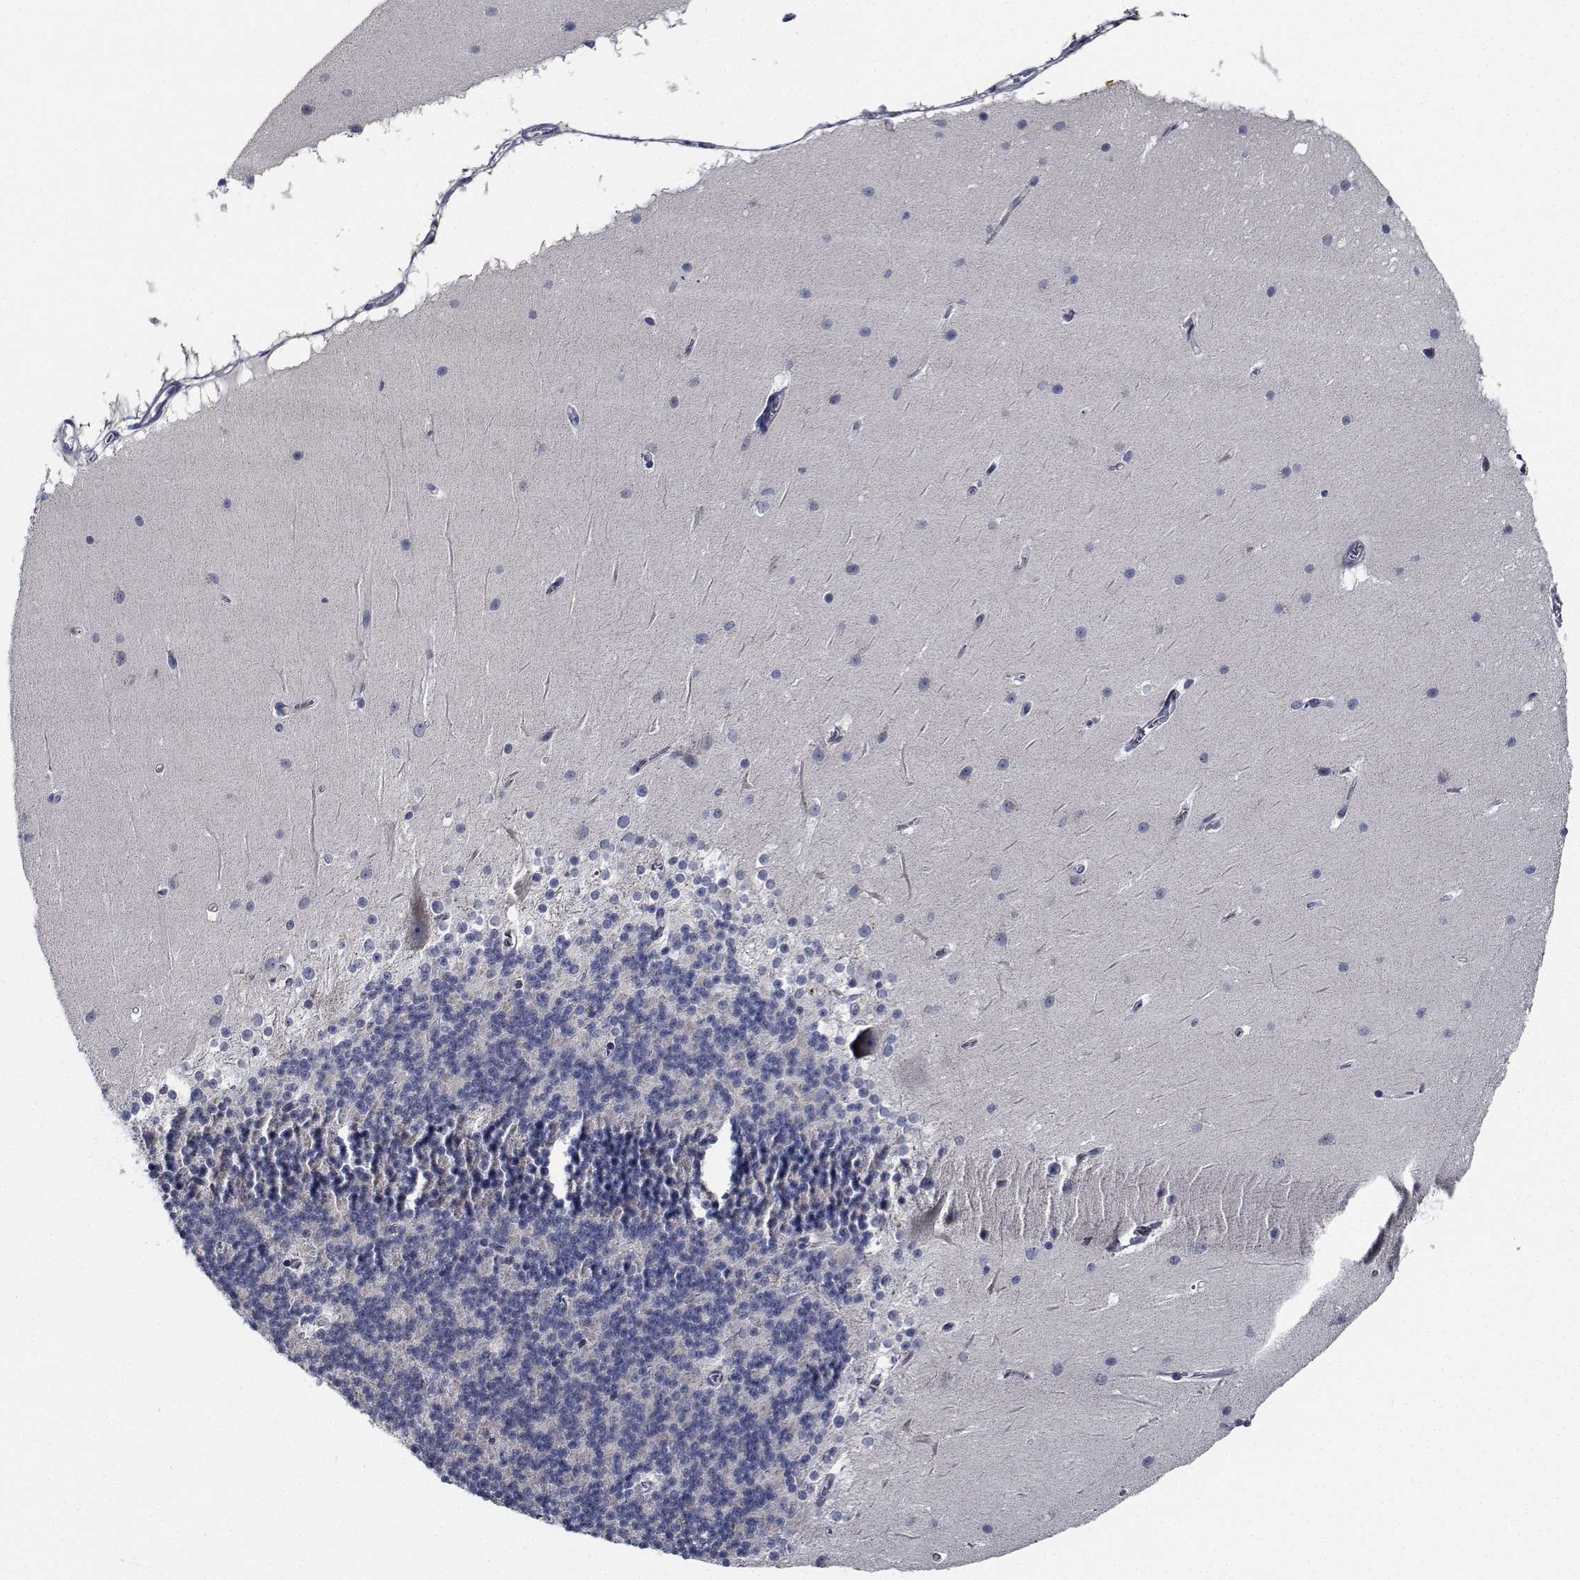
{"staining": {"intensity": "negative", "quantity": "none", "location": "none"}, "tissue": "cerebellum", "cell_type": "Cells in granular layer", "image_type": "normal", "snomed": [{"axis": "morphology", "description": "Normal tissue, NOS"}, {"axis": "topography", "description": "Cerebellum"}], "caption": "Immunohistochemical staining of normal human cerebellum demonstrates no significant expression in cells in granular layer. (DAB IHC, high magnification).", "gene": "NVL", "patient": {"sex": "female", "age": 19}}